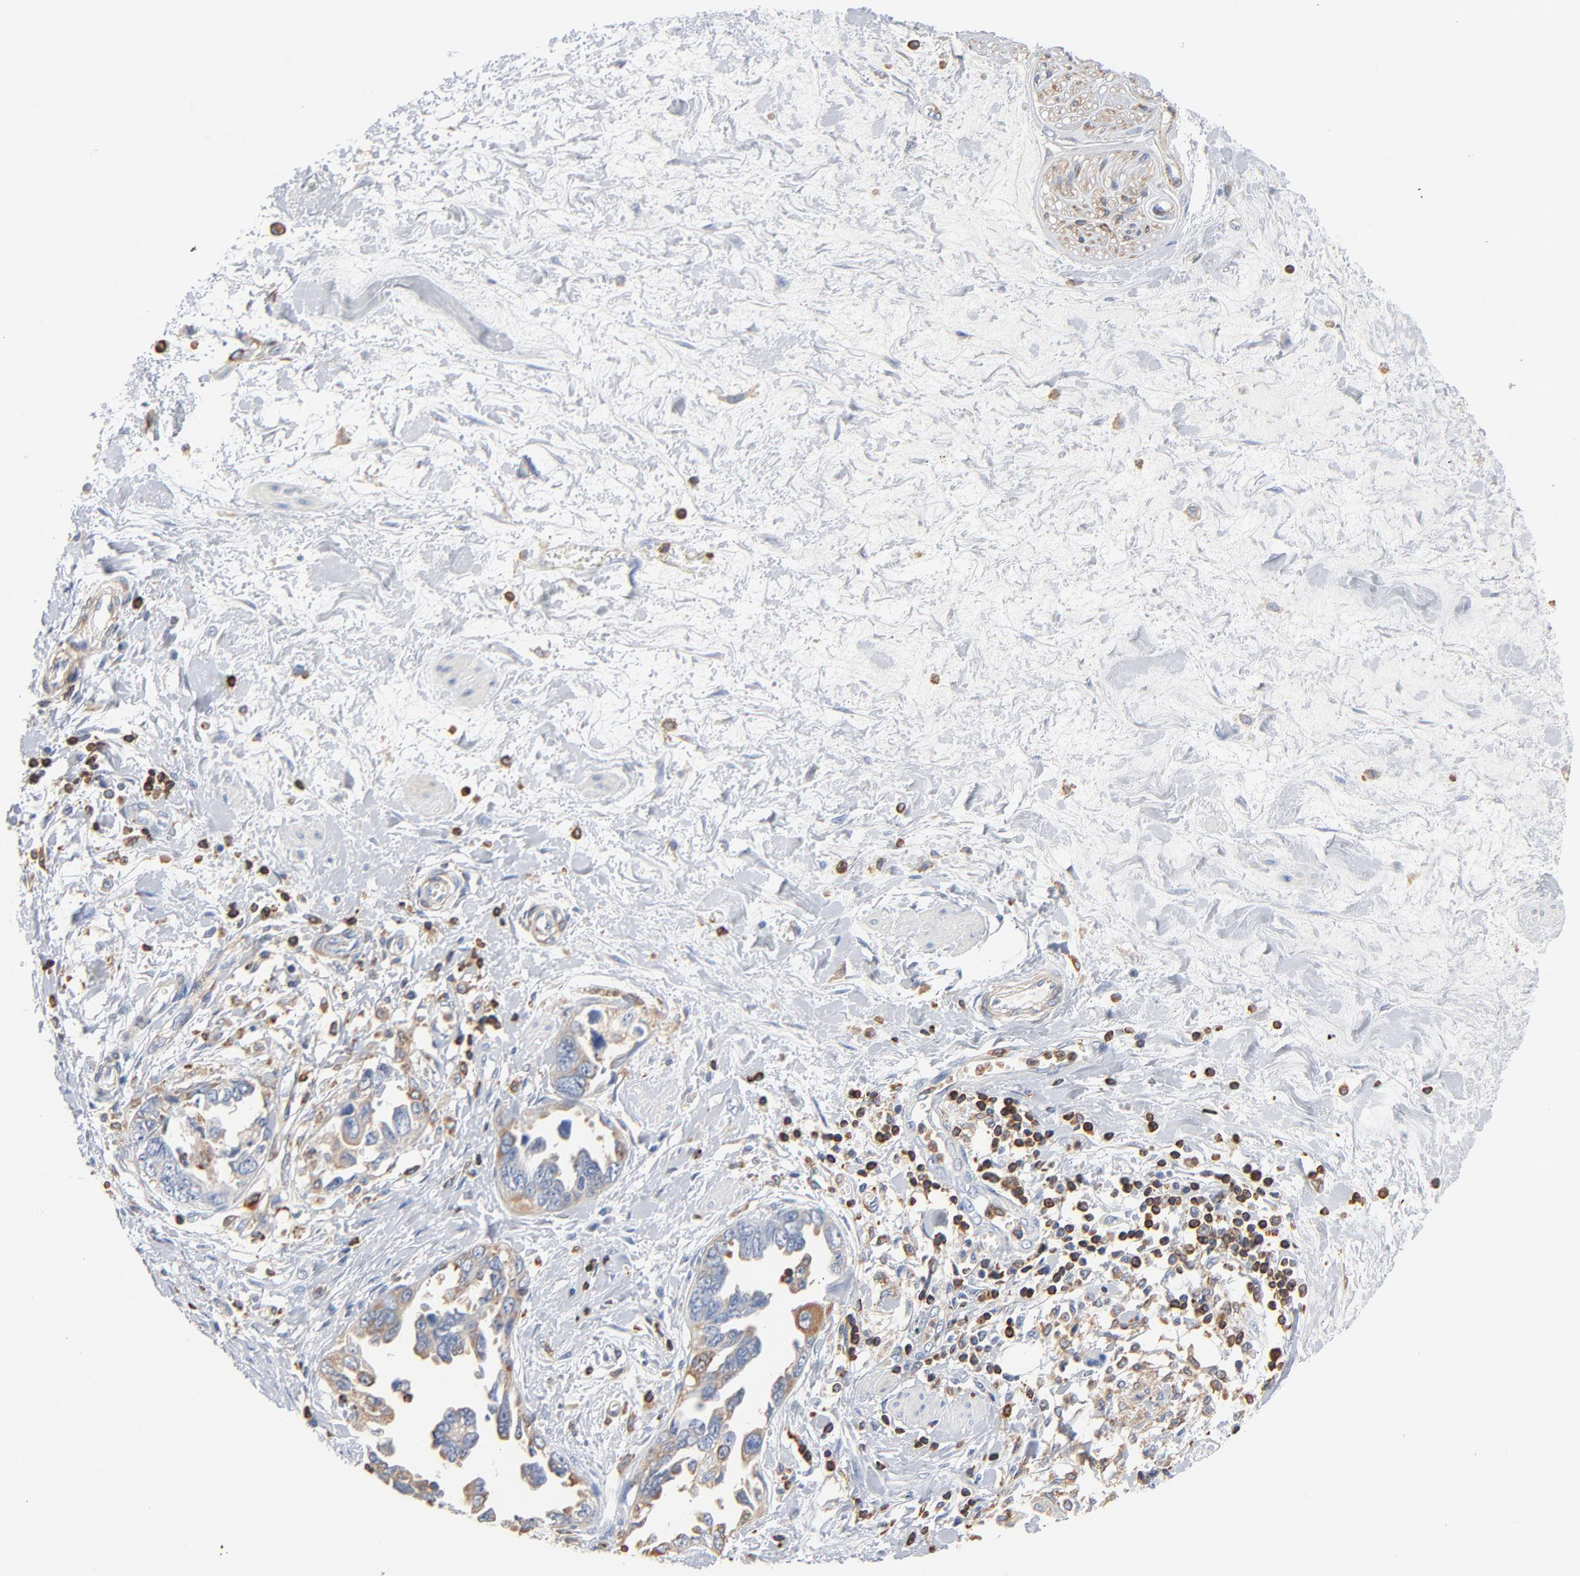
{"staining": {"intensity": "weak", "quantity": "<25%", "location": "cytoplasmic/membranous"}, "tissue": "ovarian cancer", "cell_type": "Tumor cells", "image_type": "cancer", "snomed": [{"axis": "morphology", "description": "Cystadenocarcinoma, serous, NOS"}, {"axis": "topography", "description": "Ovary"}], "caption": "The image reveals no significant staining in tumor cells of ovarian cancer.", "gene": "SH3KBP1", "patient": {"sex": "female", "age": 63}}